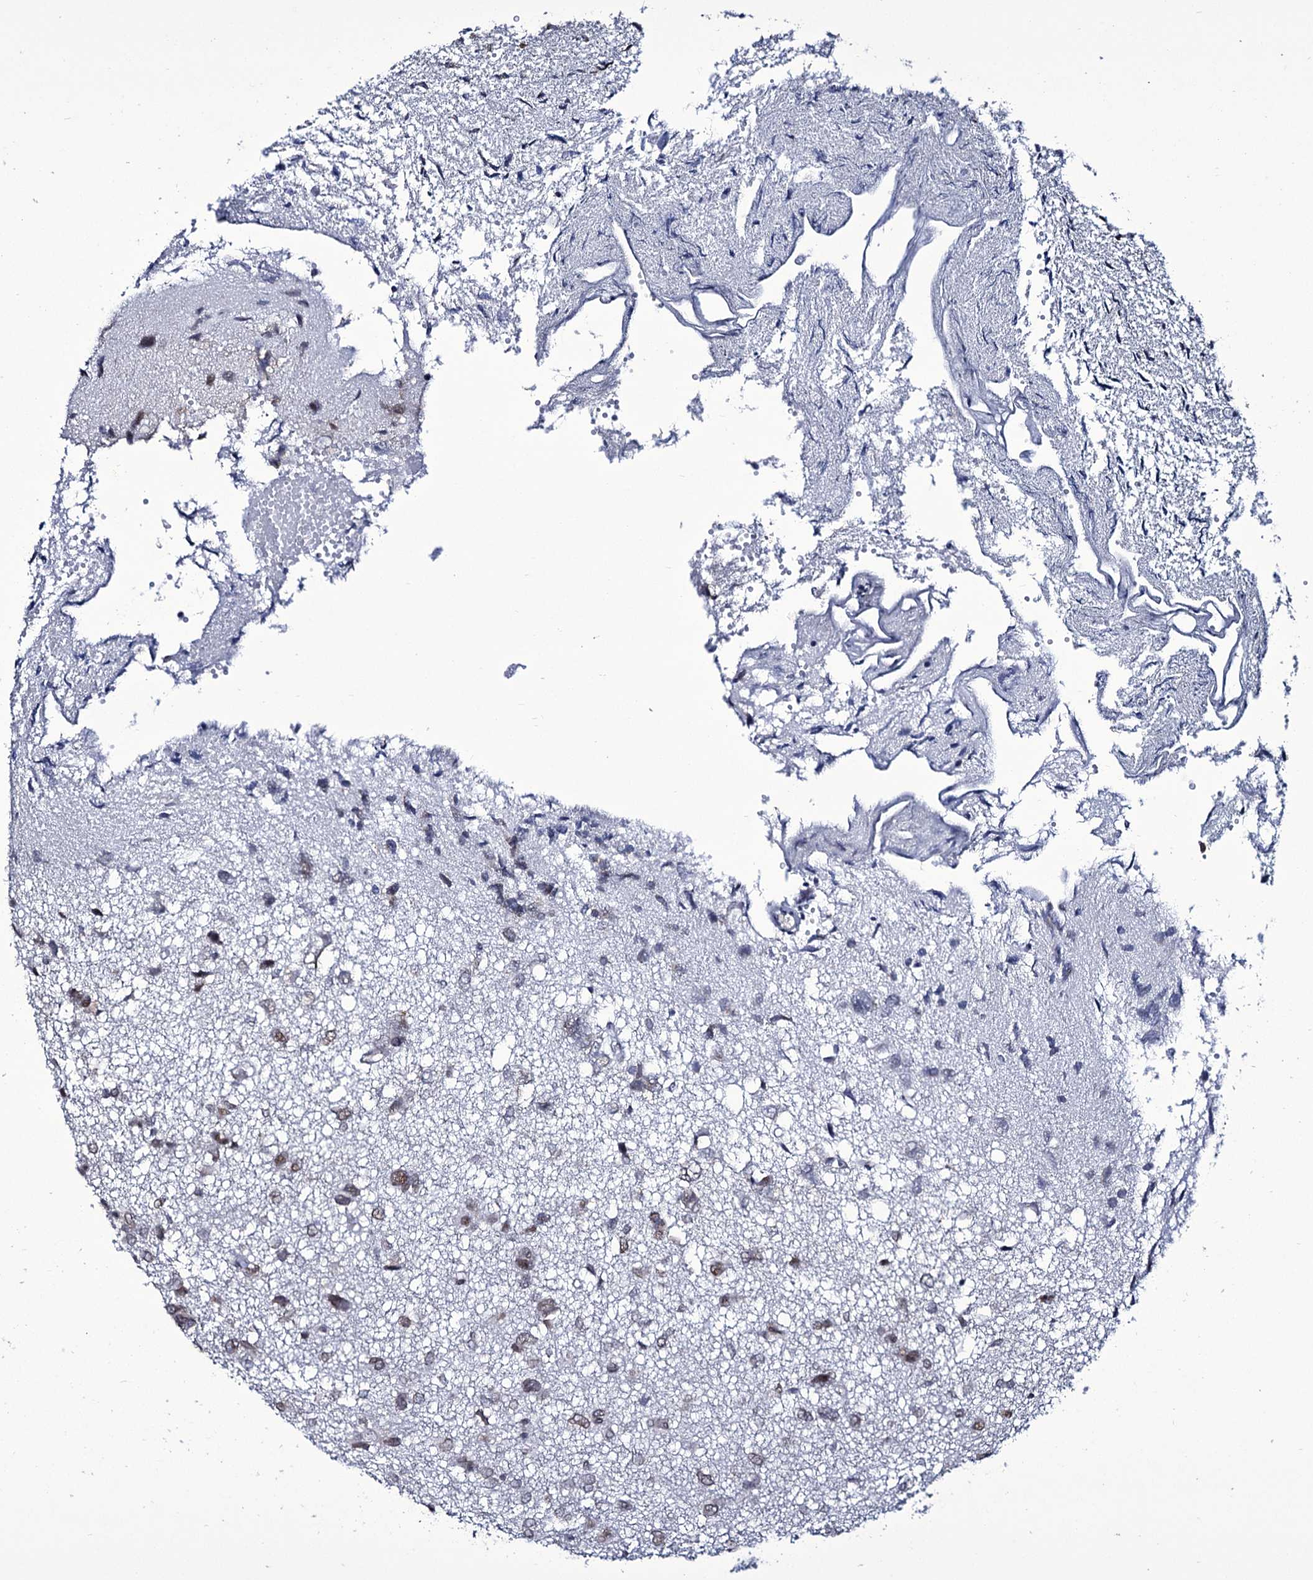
{"staining": {"intensity": "weak", "quantity": "25%-75%", "location": "cytoplasmic/membranous,nuclear"}, "tissue": "glioma", "cell_type": "Tumor cells", "image_type": "cancer", "snomed": [{"axis": "morphology", "description": "Glioma, malignant, High grade"}, {"axis": "topography", "description": "Brain"}], "caption": "Human malignant glioma (high-grade) stained with a brown dye exhibits weak cytoplasmic/membranous and nuclear positive expression in approximately 25%-75% of tumor cells.", "gene": "ZC3H12C", "patient": {"sex": "female", "age": 59}}